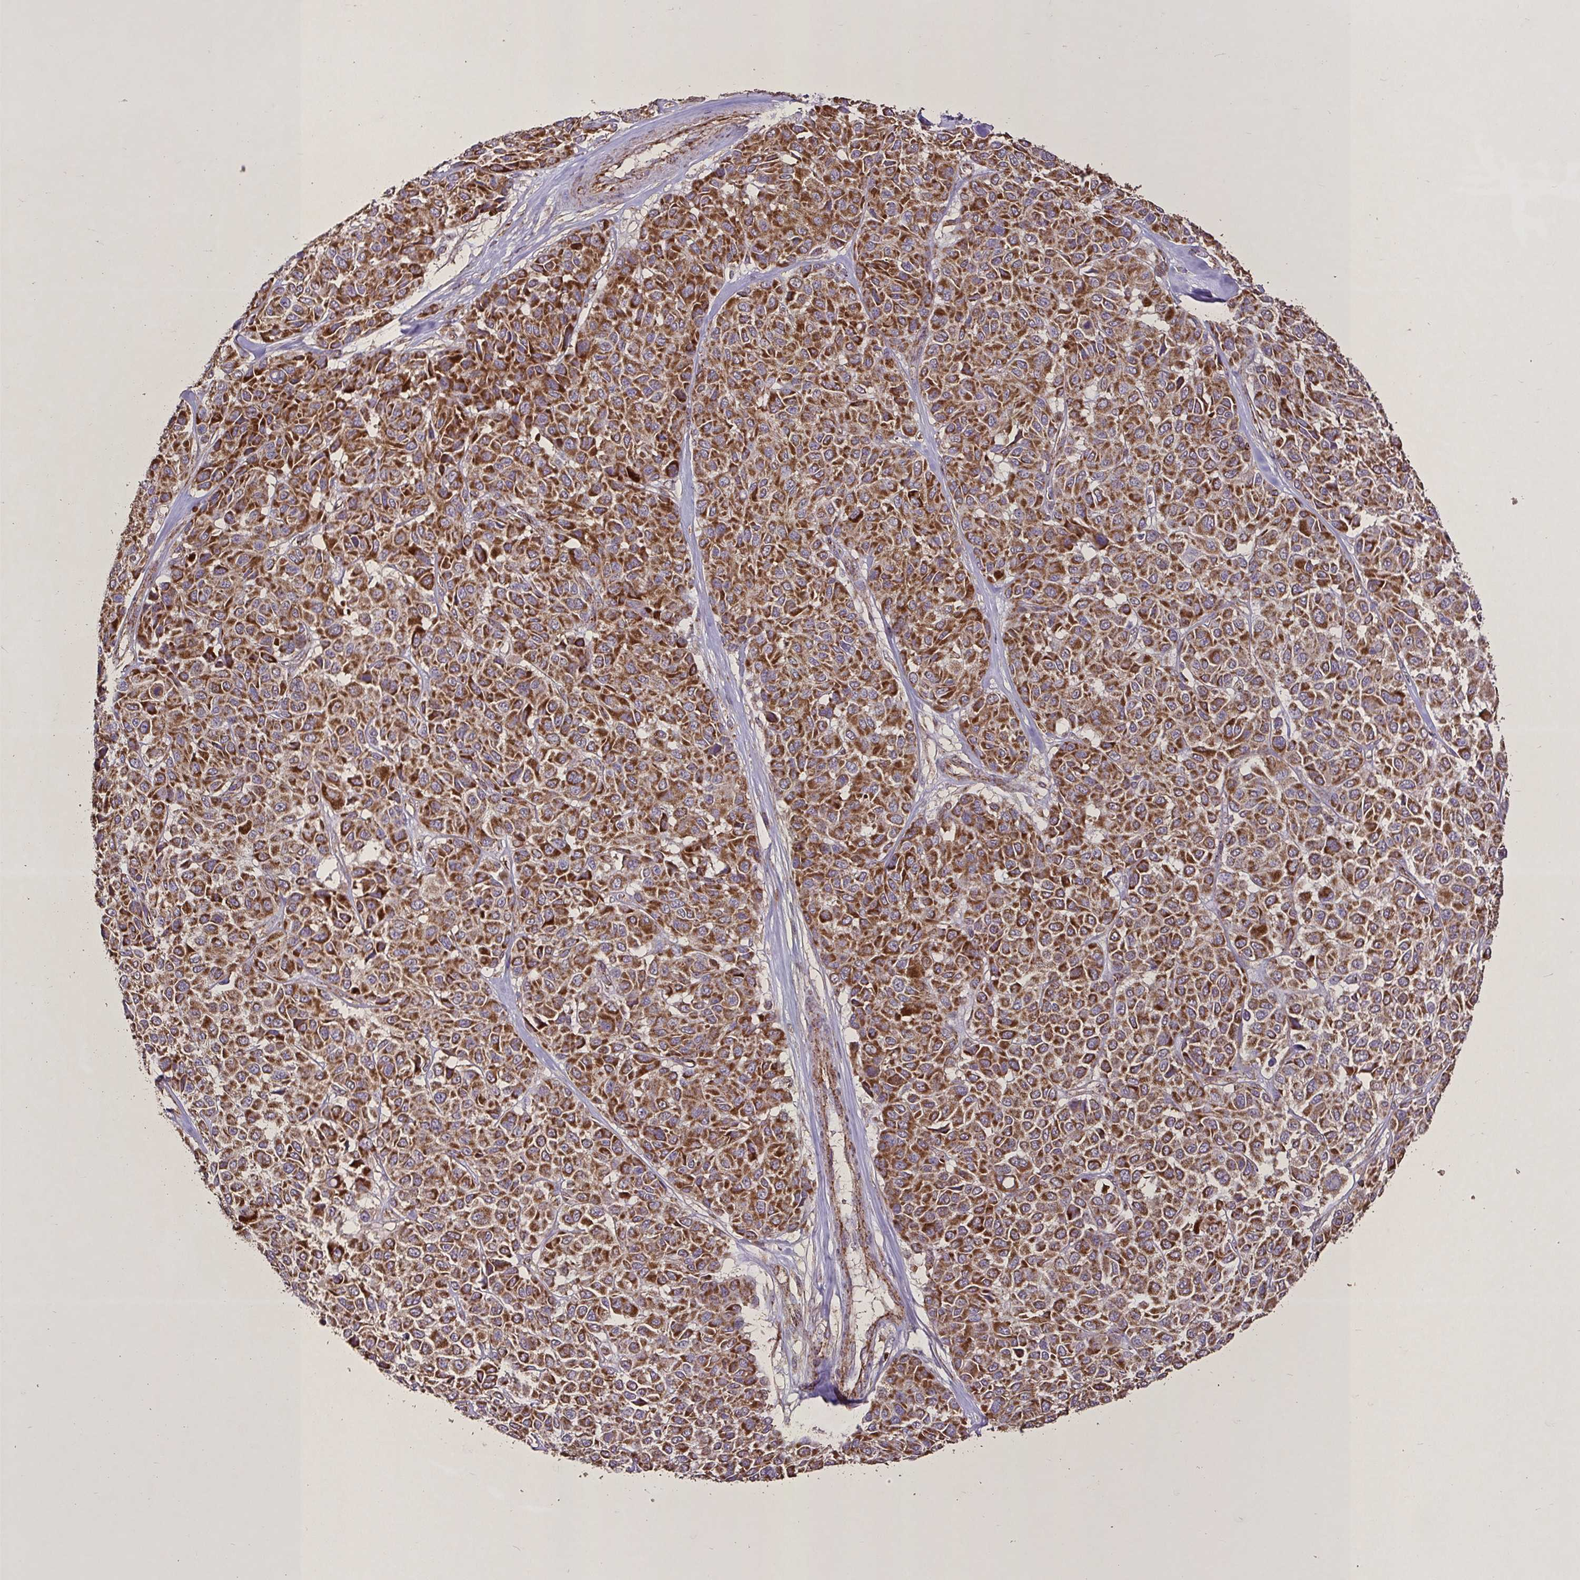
{"staining": {"intensity": "strong", "quantity": ">75%", "location": "cytoplasmic/membranous"}, "tissue": "melanoma", "cell_type": "Tumor cells", "image_type": "cancer", "snomed": [{"axis": "morphology", "description": "Malignant melanoma, NOS"}, {"axis": "topography", "description": "Skin"}], "caption": "DAB immunohistochemical staining of human malignant melanoma shows strong cytoplasmic/membranous protein expression in approximately >75% of tumor cells.", "gene": "AGK", "patient": {"sex": "female", "age": 66}}